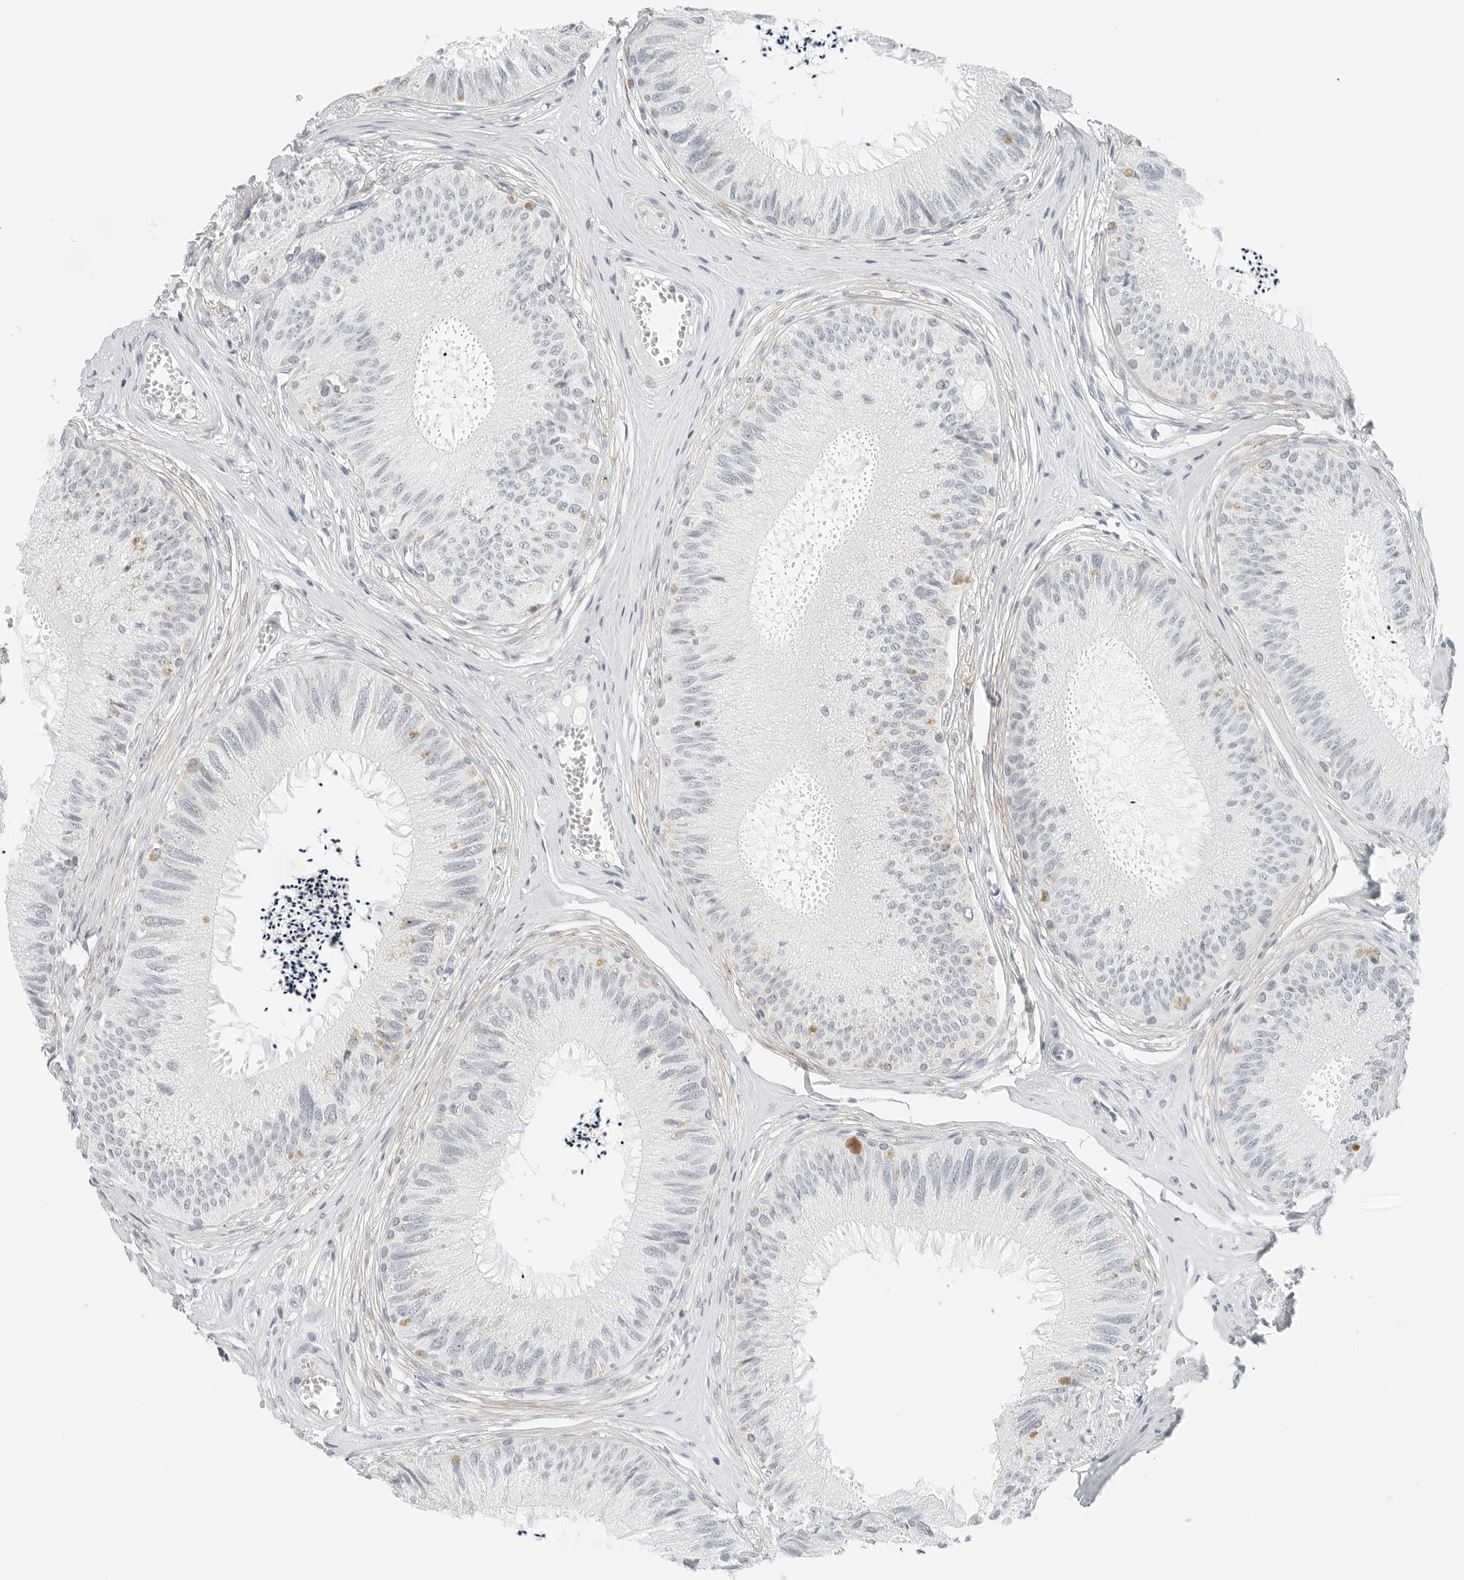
{"staining": {"intensity": "moderate", "quantity": "<25%", "location": "cytoplasmic/membranous"}, "tissue": "epididymis", "cell_type": "Glandular cells", "image_type": "normal", "snomed": [{"axis": "morphology", "description": "Normal tissue, NOS"}, {"axis": "topography", "description": "Epididymis"}], "caption": "Epididymis stained for a protein (brown) exhibits moderate cytoplasmic/membranous positive positivity in about <25% of glandular cells.", "gene": "CCSAP", "patient": {"sex": "male", "age": 79}}